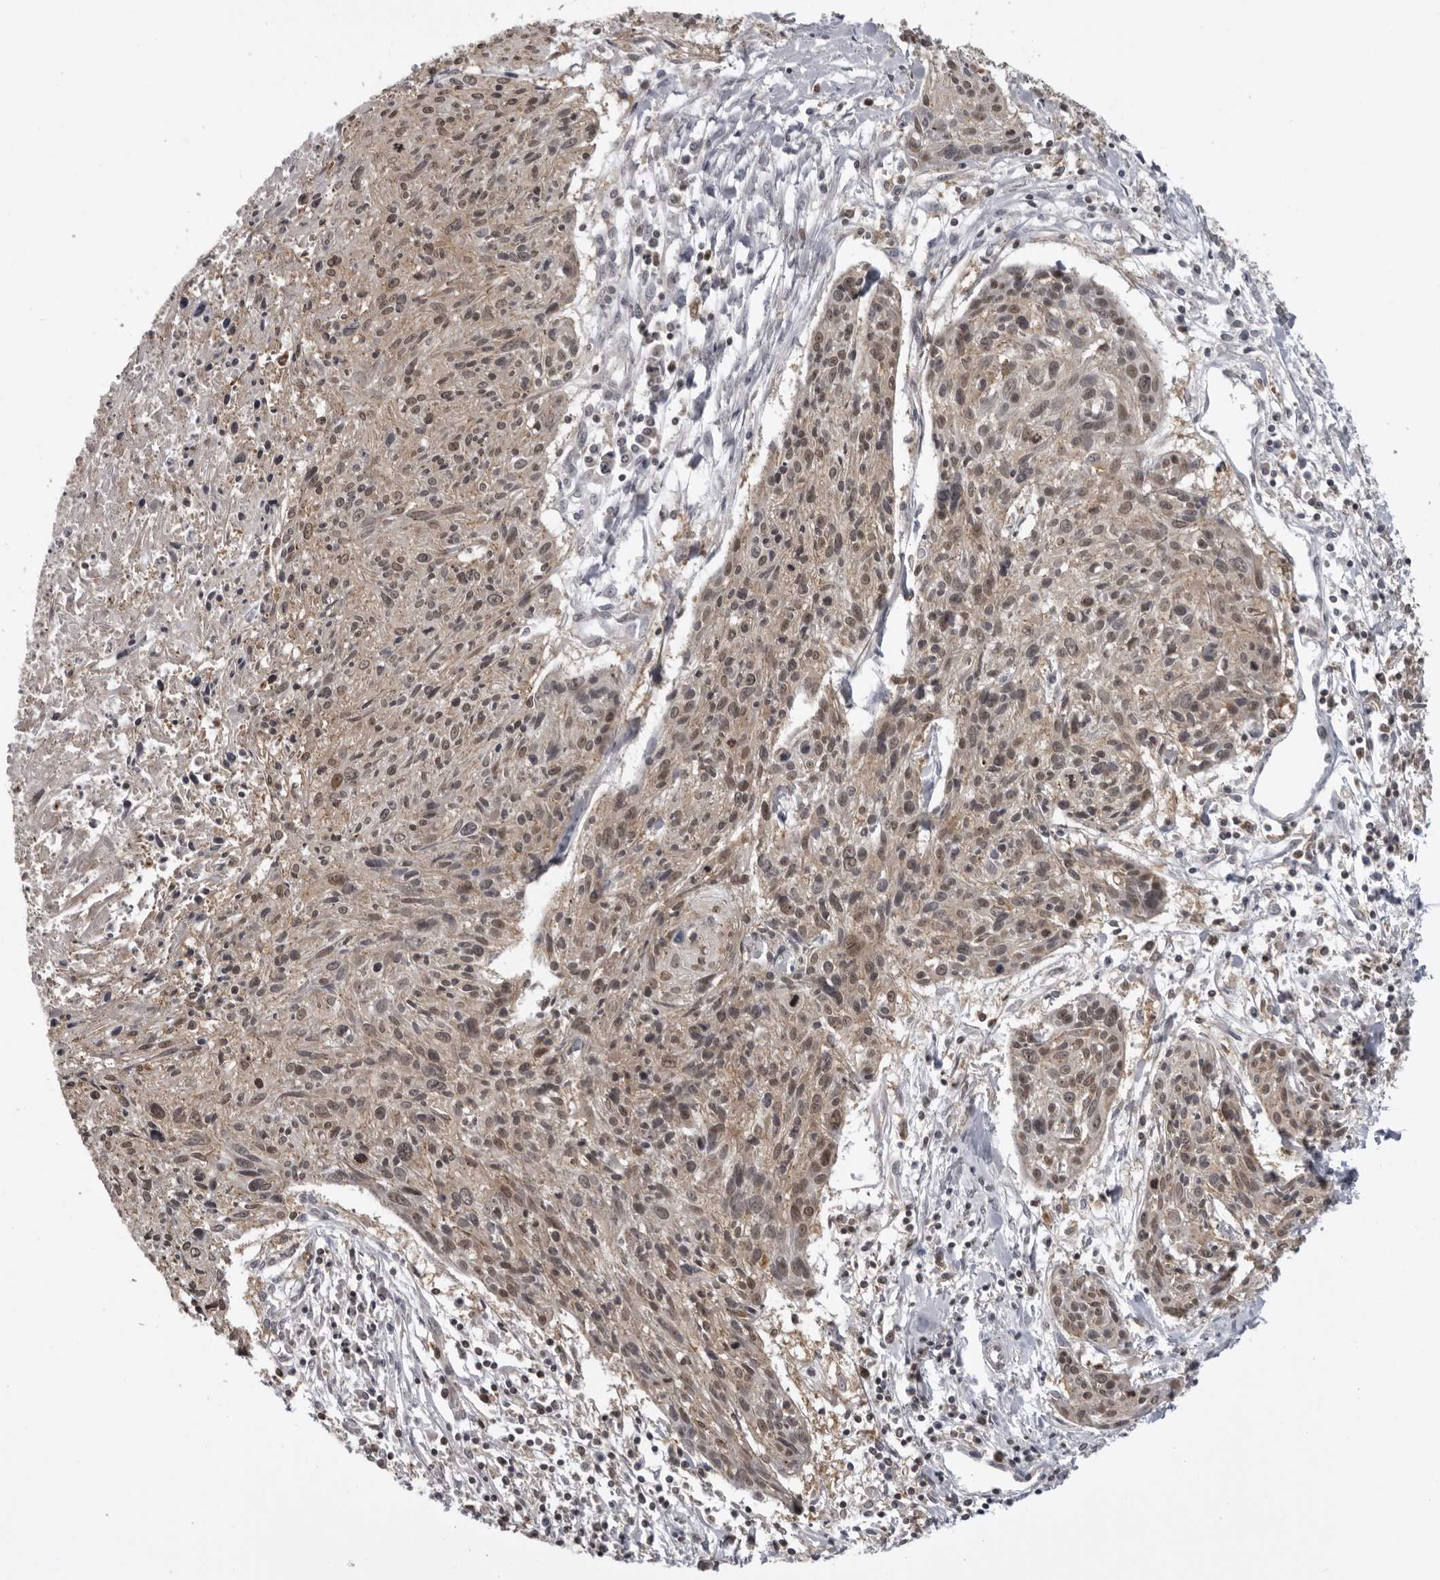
{"staining": {"intensity": "moderate", "quantity": ">75%", "location": "cytoplasmic/membranous,nuclear"}, "tissue": "cervical cancer", "cell_type": "Tumor cells", "image_type": "cancer", "snomed": [{"axis": "morphology", "description": "Squamous cell carcinoma, NOS"}, {"axis": "topography", "description": "Cervix"}], "caption": "High-power microscopy captured an IHC histopathology image of cervical squamous cell carcinoma, revealing moderate cytoplasmic/membranous and nuclear positivity in approximately >75% of tumor cells.", "gene": "PDCL3", "patient": {"sex": "female", "age": 51}}